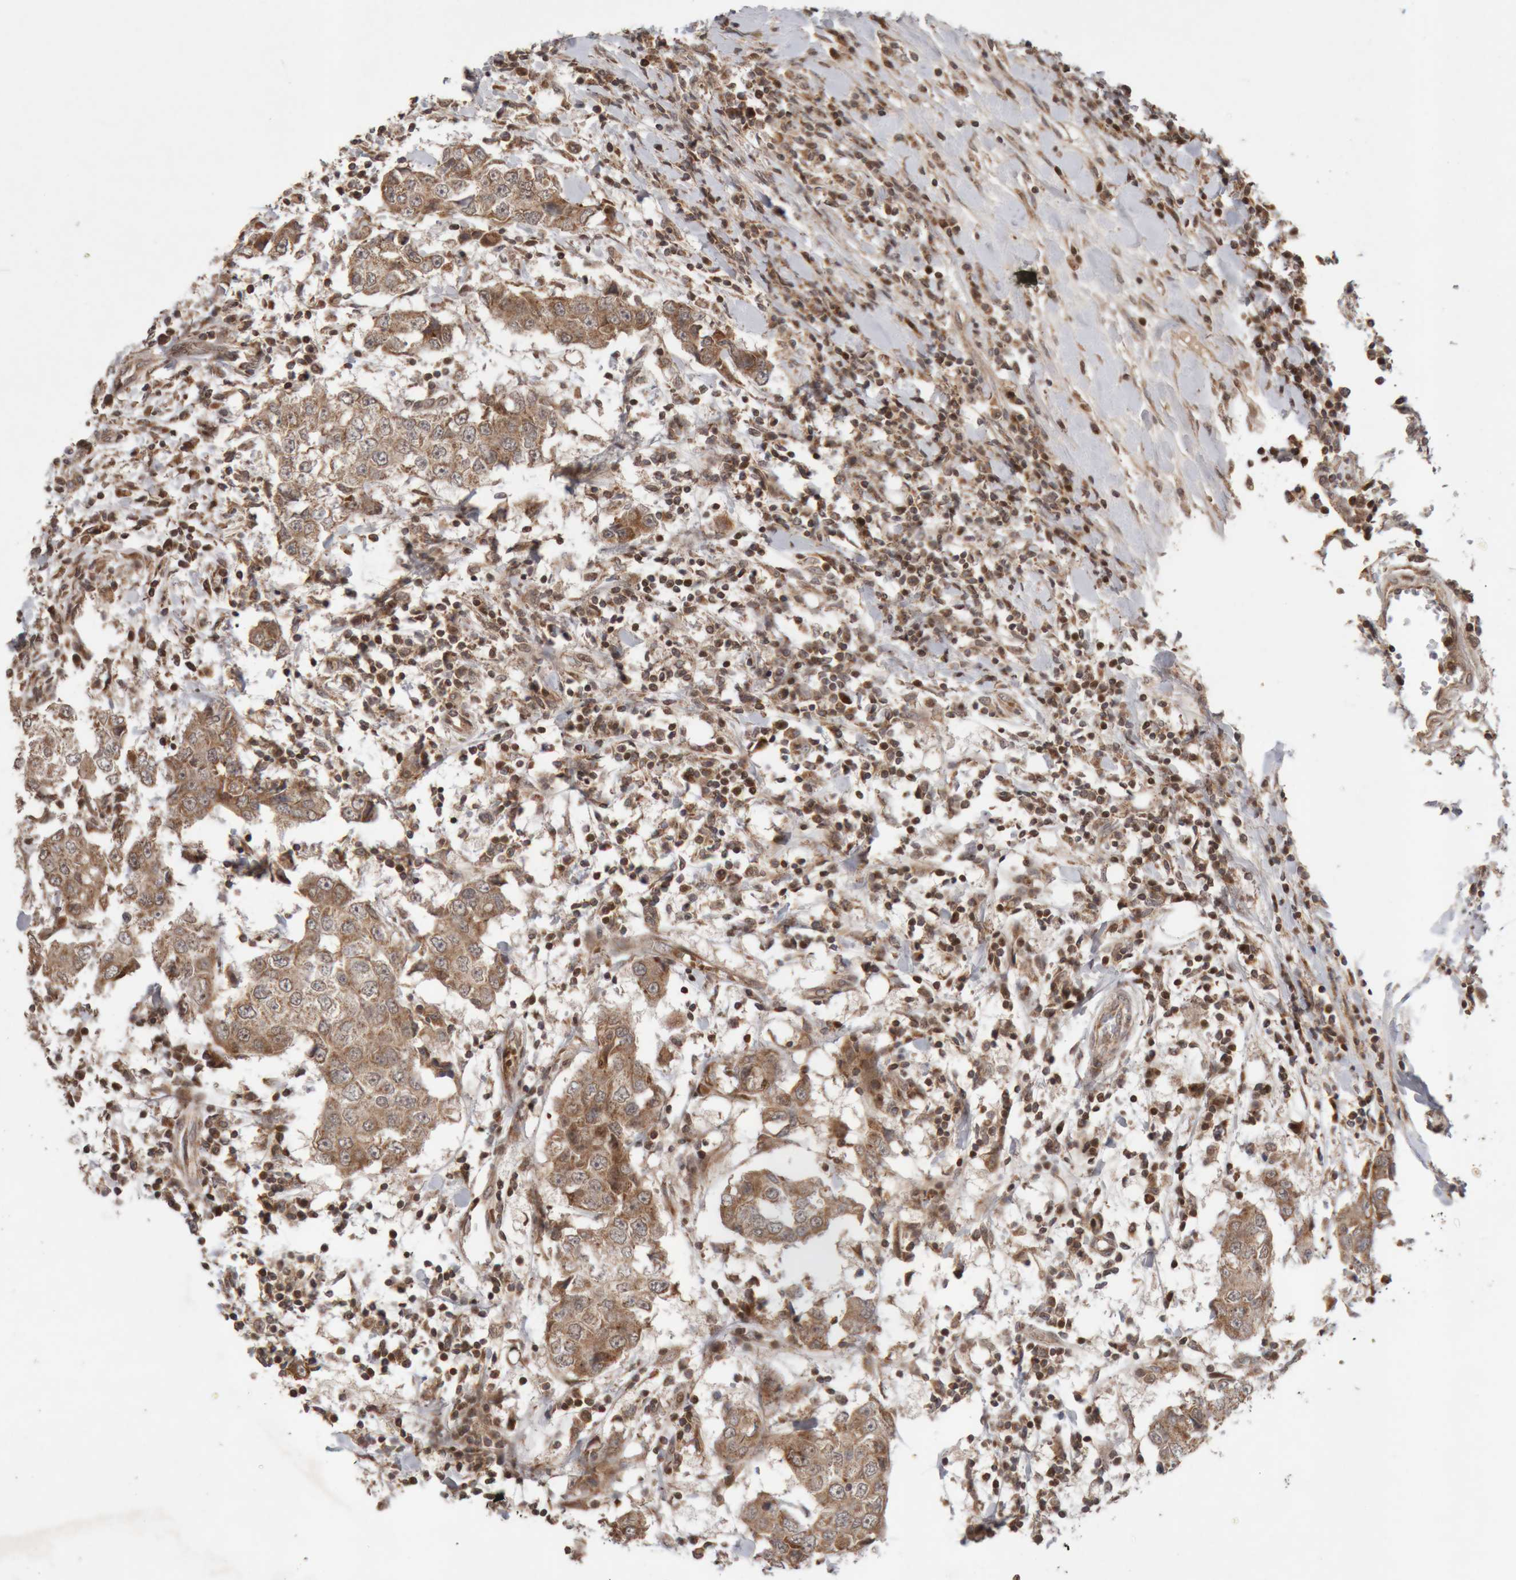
{"staining": {"intensity": "moderate", "quantity": ">75%", "location": "cytoplasmic/membranous"}, "tissue": "breast cancer", "cell_type": "Tumor cells", "image_type": "cancer", "snomed": [{"axis": "morphology", "description": "Duct carcinoma"}, {"axis": "topography", "description": "Breast"}], "caption": "High-power microscopy captured an immunohistochemistry photomicrograph of invasive ductal carcinoma (breast), revealing moderate cytoplasmic/membranous staining in about >75% of tumor cells.", "gene": "KIF21B", "patient": {"sex": "female", "age": 27}}